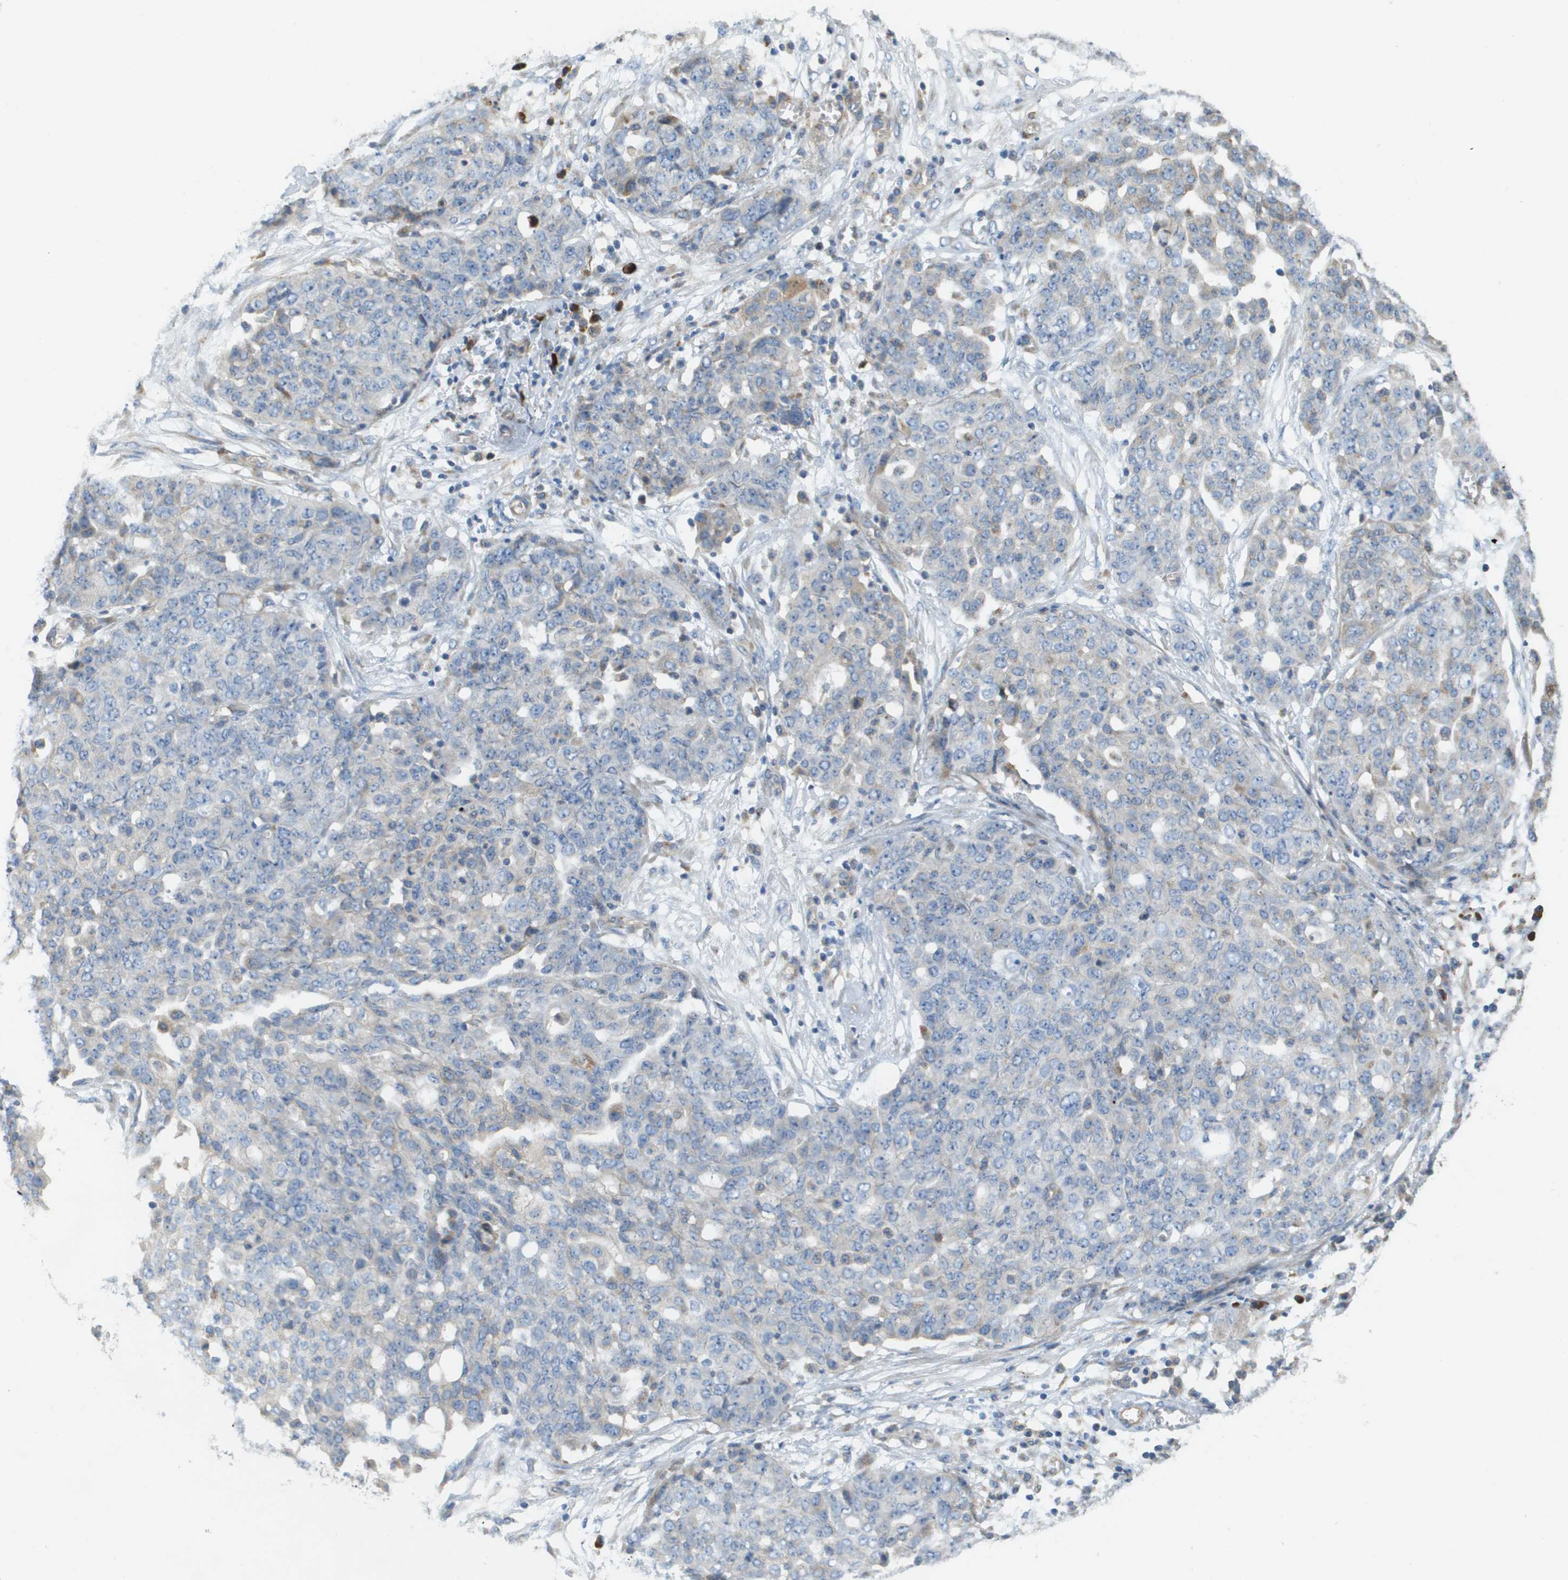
{"staining": {"intensity": "weak", "quantity": "<25%", "location": "cytoplasmic/membranous"}, "tissue": "ovarian cancer", "cell_type": "Tumor cells", "image_type": "cancer", "snomed": [{"axis": "morphology", "description": "Cystadenocarcinoma, serous, NOS"}, {"axis": "topography", "description": "Soft tissue"}, {"axis": "topography", "description": "Ovary"}], "caption": "Serous cystadenocarcinoma (ovarian) stained for a protein using immunohistochemistry (IHC) displays no staining tumor cells.", "gene": "CASP10", "patient": {"sex": "female", "age": 57}}